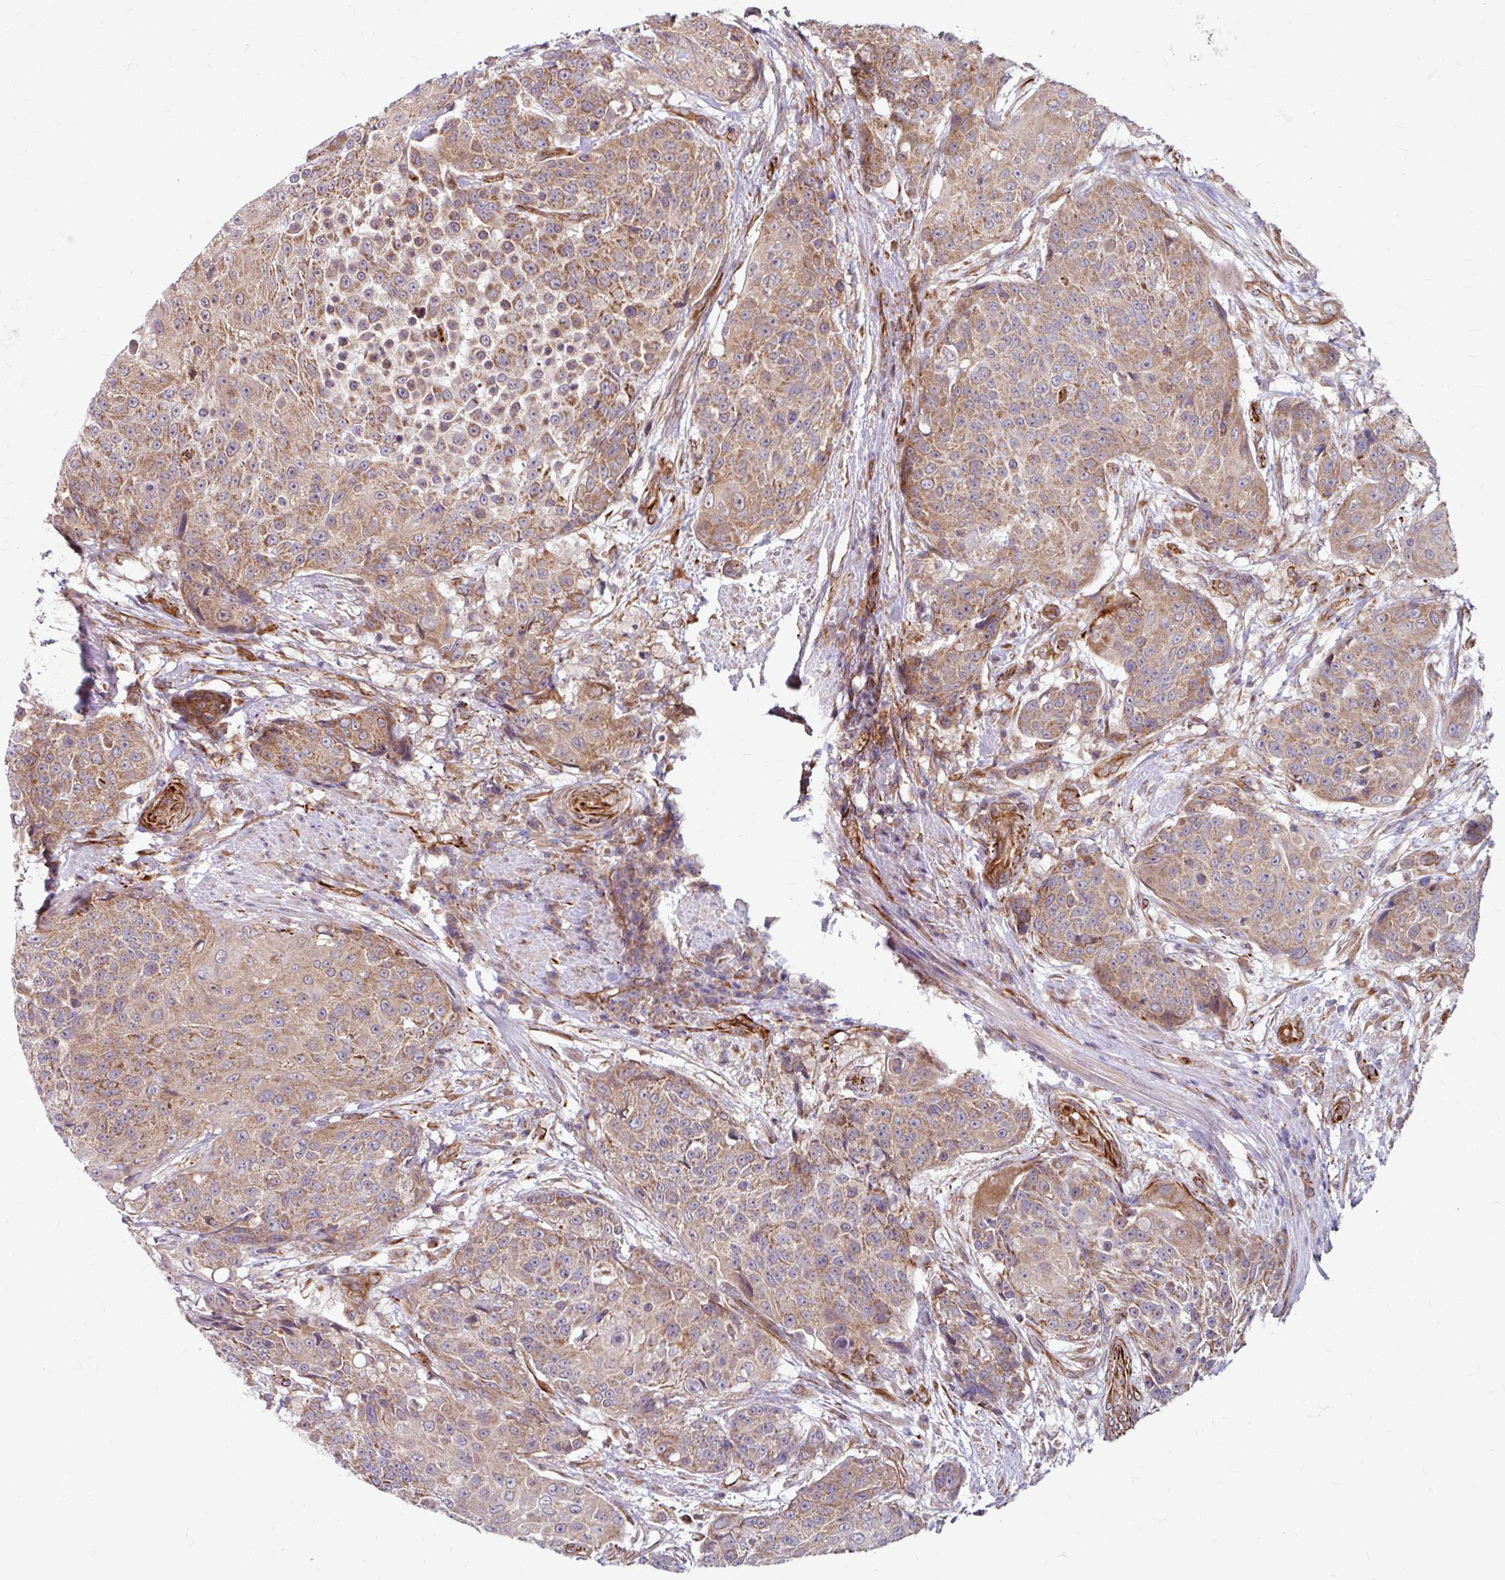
{"staining": {"intensity": "moderate", "quantity": ">75%", "location": "cytoplasmic/membranous"}, "tissue": "urothelial cancer", "cell_type": "Tumor cells", "image_type": "cancer", "snomed": [{"axis": "morphology", "description": "Urothelial carcinoma, High grade"}, {"axis": "topography", "description": "Urinary bladder"}], "caption": "A micrograph showing moderate cytoplasmic/membranous positivity in approximately >75% of tumor cells in urothelial carcinoma (high-grade), as visualized by brown immunohistochemical staining.", "gene": "DAAM2", "patient": {"sex": "female", "age": 63}}